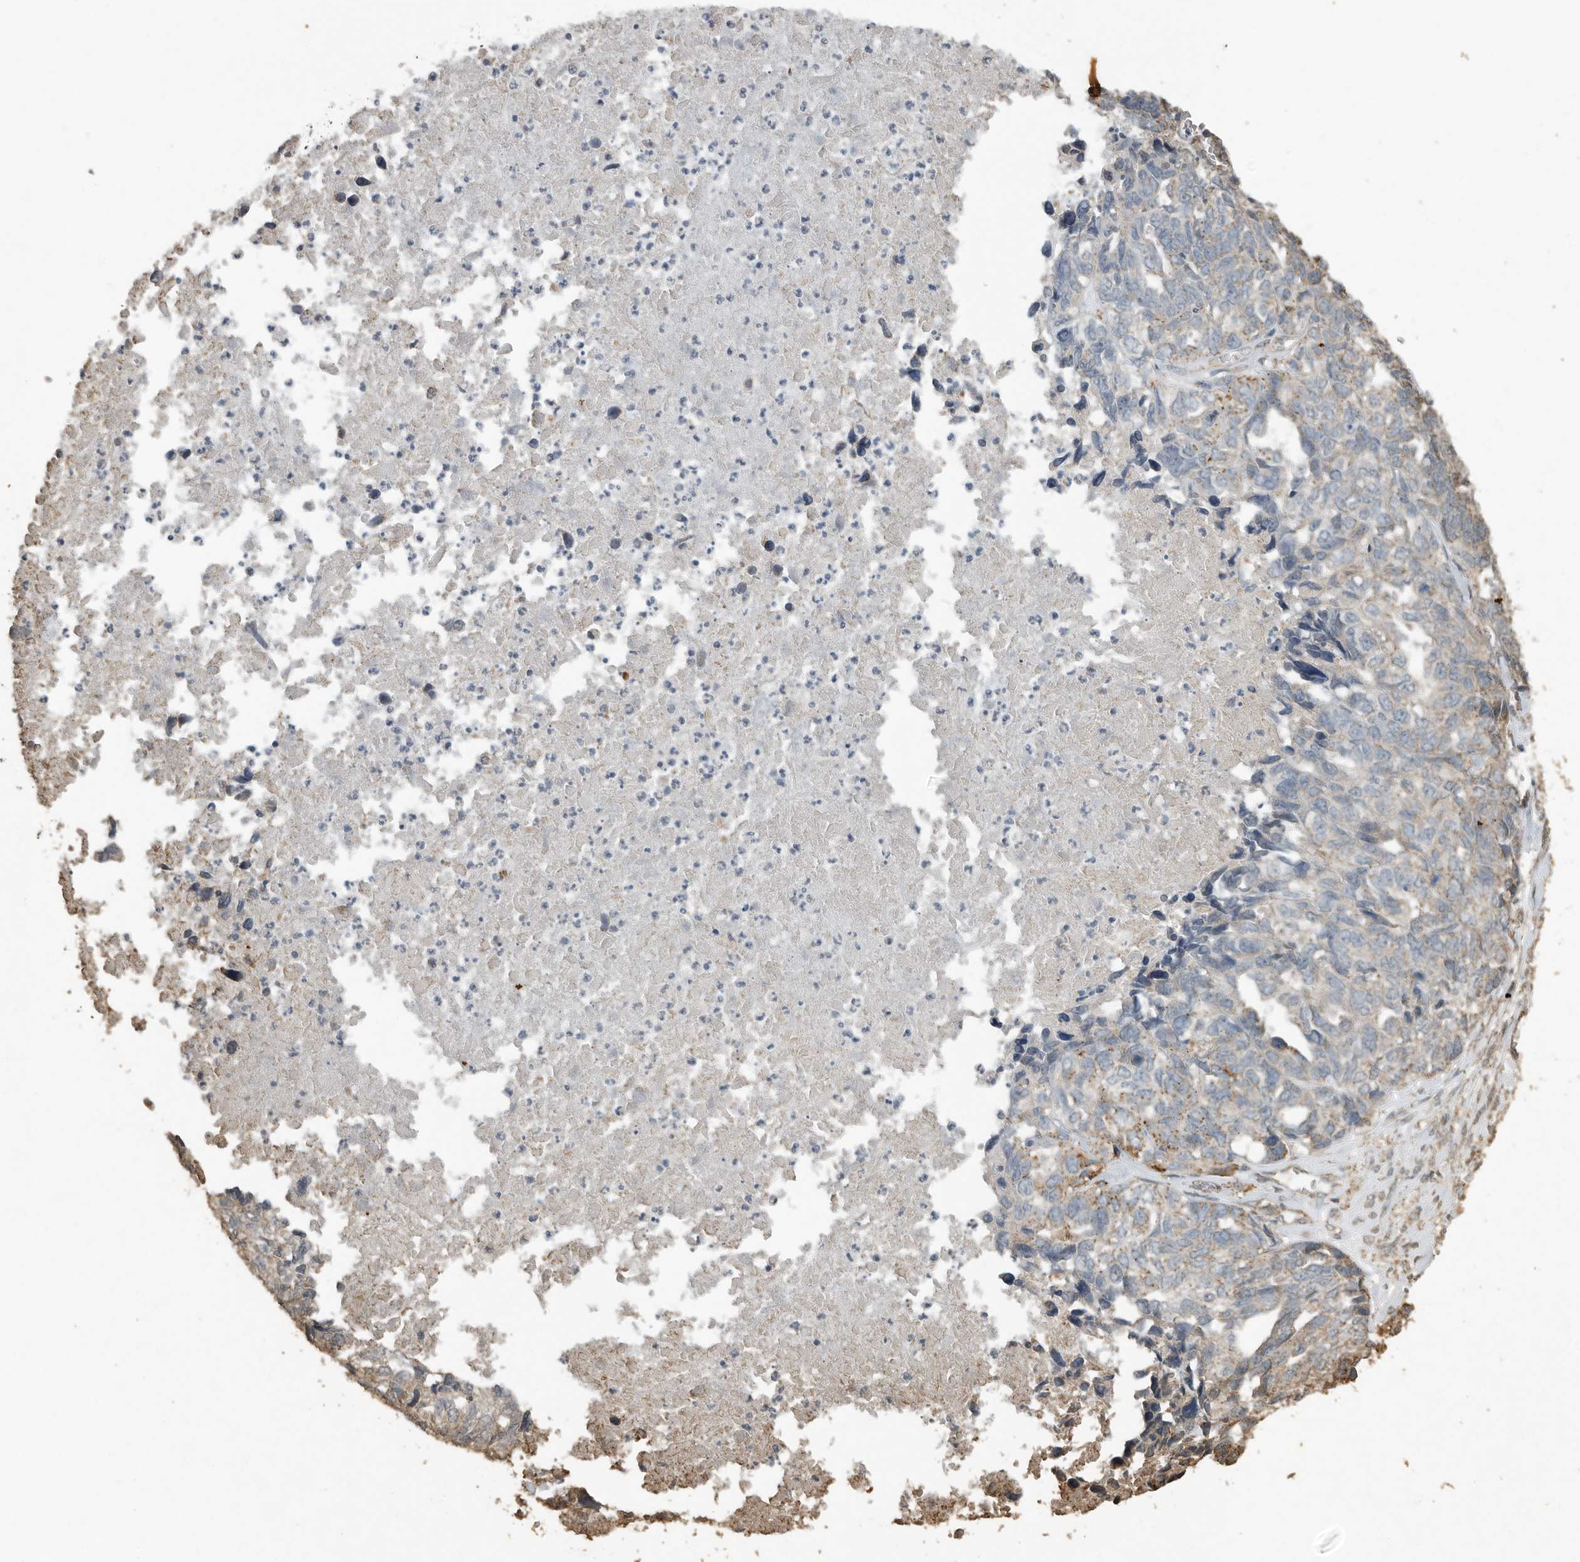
{"staining": {"intensity": "moderate", "quantity": "<25%", "location": "cytoplasmic/membranous"}, "tissue": "ovarian cancer", "cell_type": "Tumor cells", "image_type": "cancer", "snomed": [{"axis": "morphology", "description": "Cystadenocarcinoma, serous, NOS"}, {"axis": "topography", "description": "Ovary"}], "caption": "A histopathology image showing moderate cytoplasmic/membranous staining in about <25% of tumor cells in ovarian serous cystadenocarcinoma, as visualized by brown immunohistochemical staining.", "gene": "AFAP1", "patient": {"sex": "female", "age": 79}}